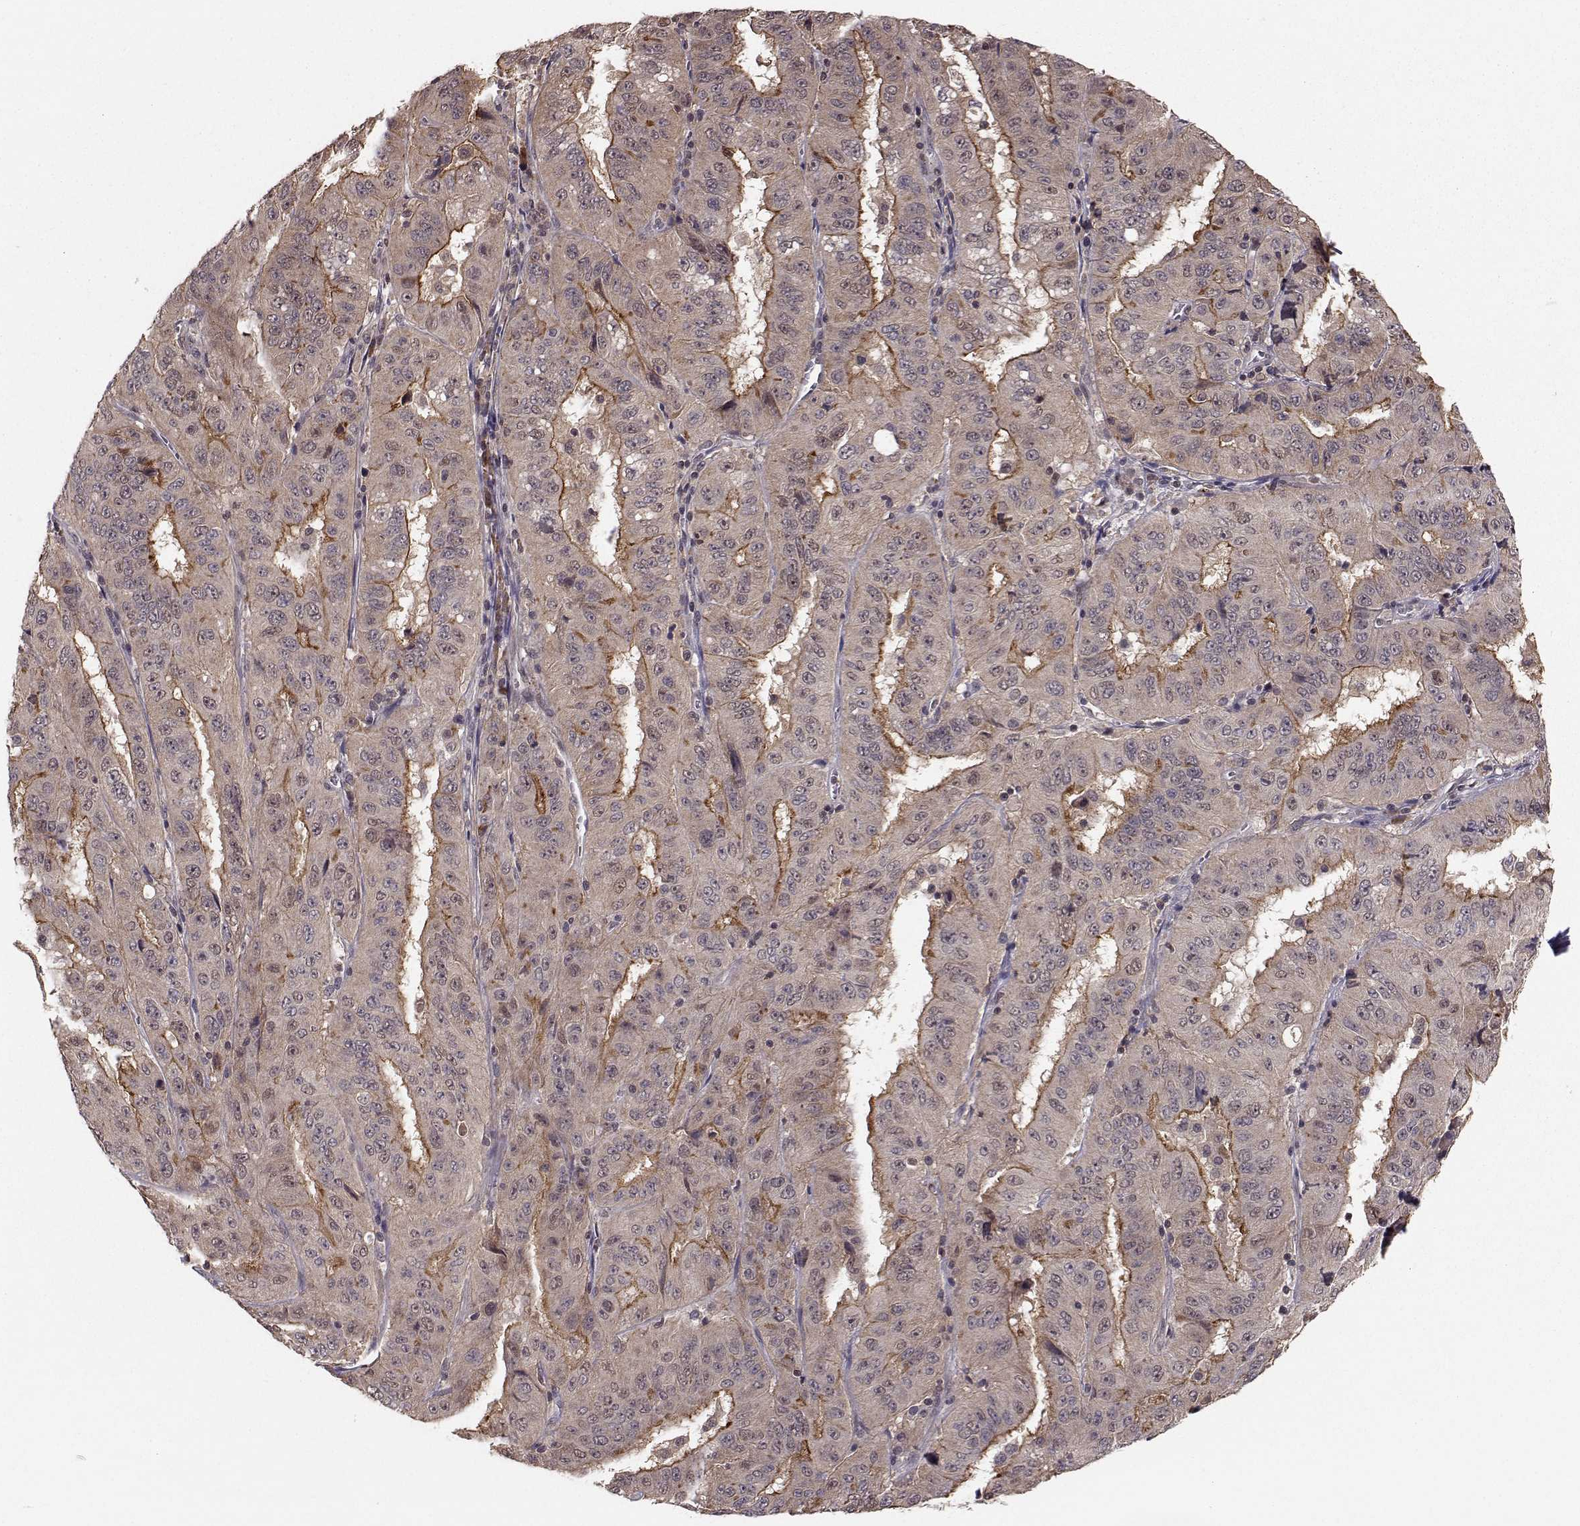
{"staining": {"intensity": "strong", "quantity": ">75%", "location": "cytoplasmic/membranous"}, "tissue": "pancreatic cancer", "cell_type": "Tumor cells", "image_type": "cancer", "snomed": [{"axis": "morphology", "description": "Adenocarcinoma, NOS"}, {"axis": "topography", "description": "Pancreas"}], "caption": "Brown immunohistochemical staining in adenocarcinoma (pancreatic) reveals strong cytoplasmic/membranous staining in about >75% of tumor cells.", "gene": "PLEKHG3", "patient": {"sex": "male", "age": 63}}